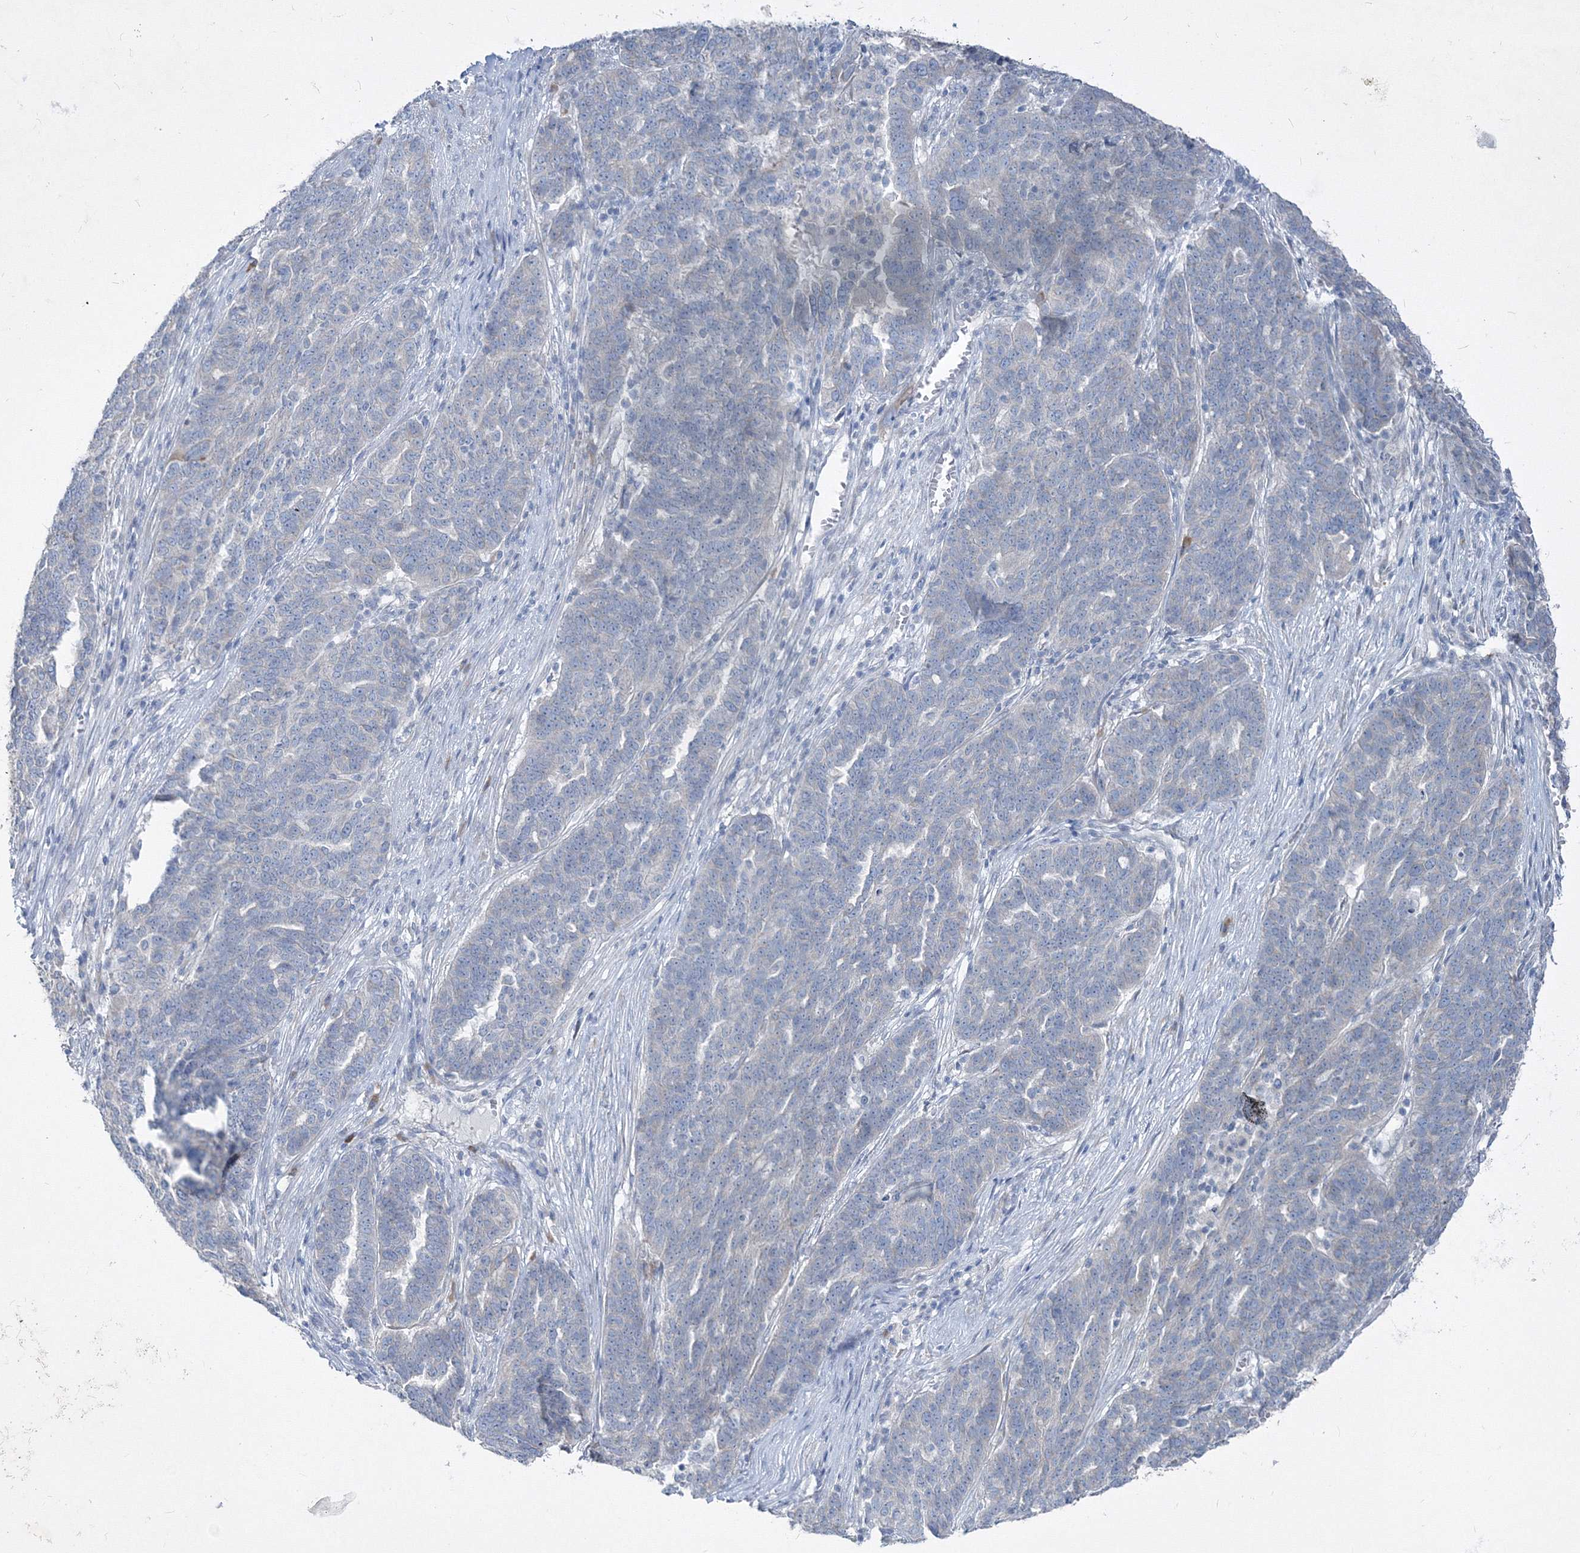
{"staining": {"intensity": "negative", "quantity": "none", "location": "none"}, "tissue": "ovarian cancer", "cell_type": "Tumor cells", "image_type": "cancer", "snomed": [{"axis": "morphology", "description": "Cystadenocarcinoma, serous, NOS"}, {"axis": "topography", "description": "Ovary"}], "caption": "Immunohistochemistry (IHC) photomicrograph of neoplastic tissue: human ovarian serous cystadenocarcinoma stained with DAB (3,3'-diaminobenzidine) exhibits no significant protein expression in tumor cells.", "gene": "IFNAR1", "patient": {"sex": "female", "age": 59}}